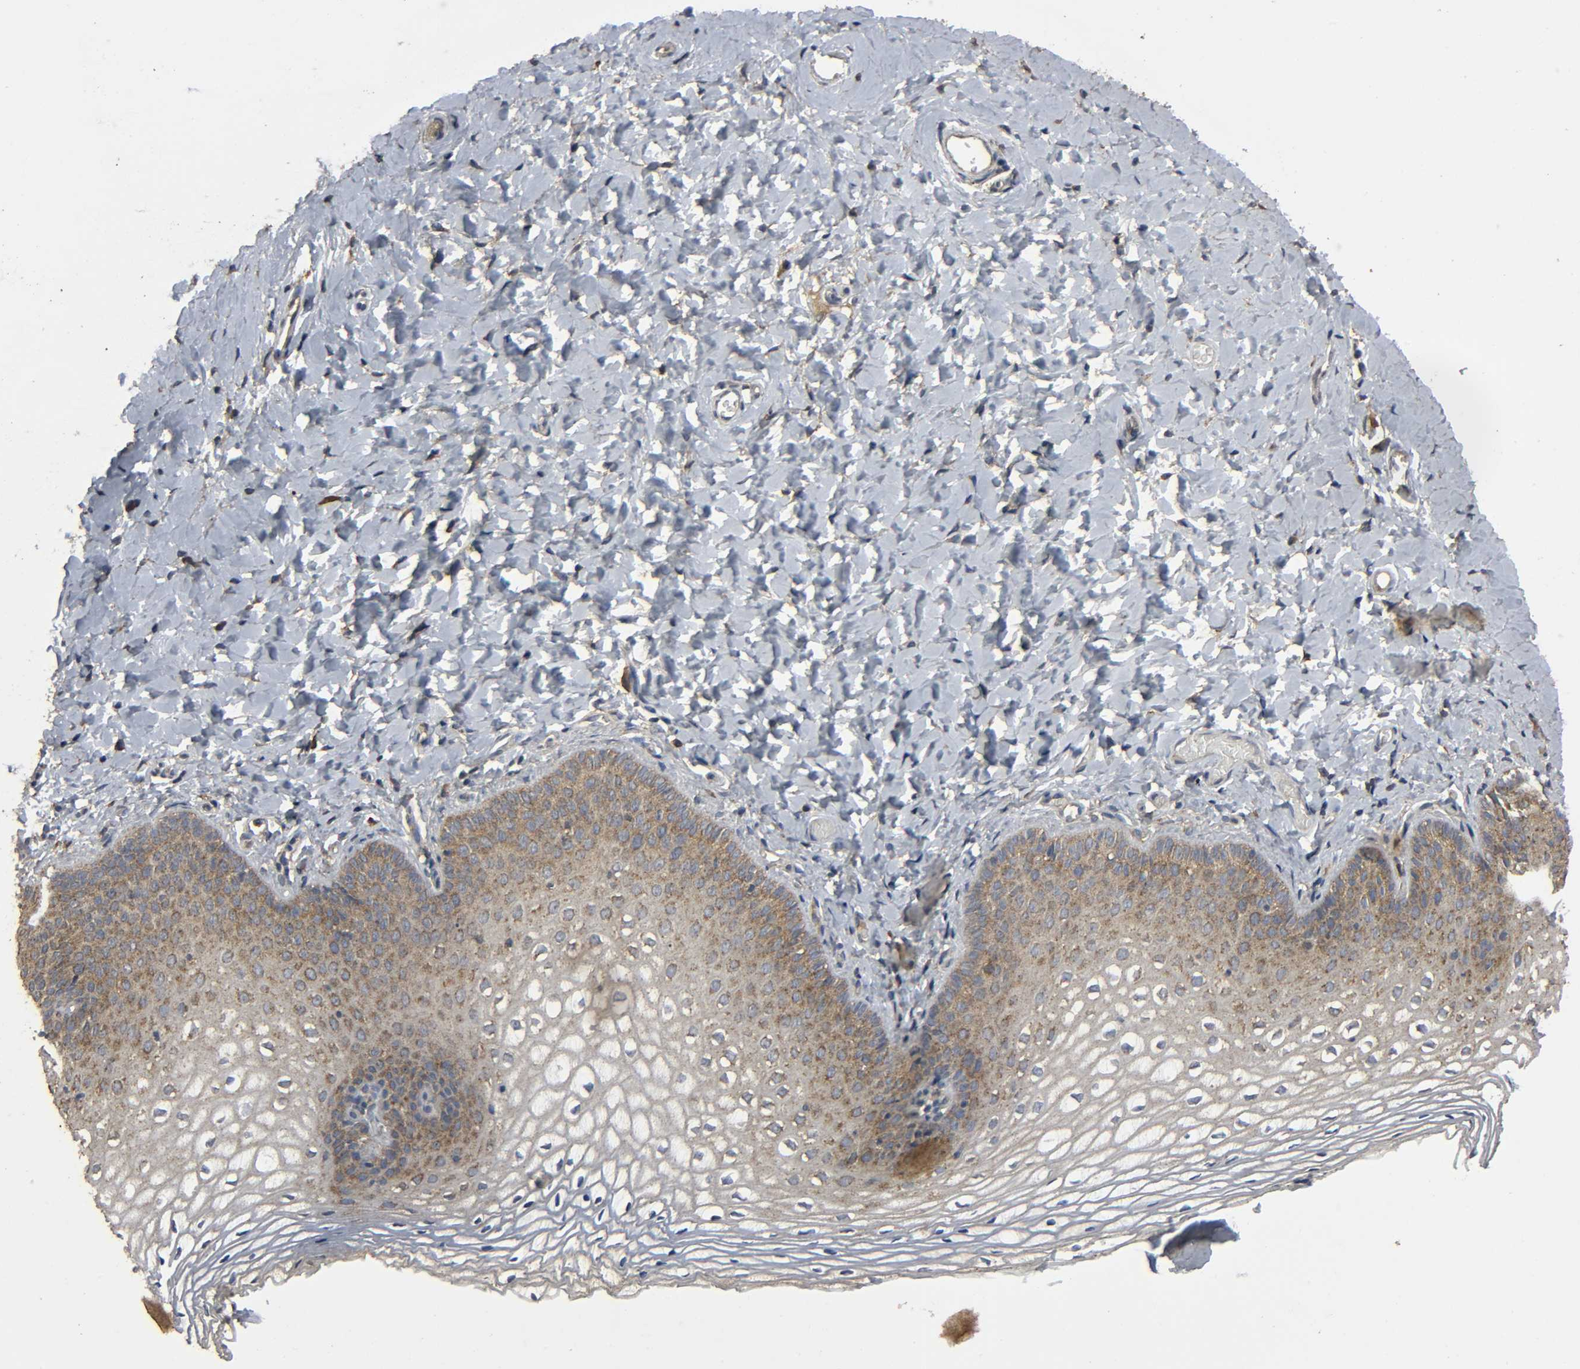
{"staining": {"intensity": "moderate", "quantity": "25%-75%", "location": "cytoplasmic/membranous"}, "tissue": "vagina", "cell_type": "Squamous epithelial cells", "image_type": "normal", "snomed": [{"axis": "morphology", "description": "Normal tissue, NOS"}, {"axis": "topography", "description": "Vagina"}], "caption": "Brown immunohistochemical staining in benign human vagina displays moderate cytoplasmic/membranous expression in approximately 25%-75% of squamous epithelial cells. The protein is stained brown, and the nuclei are stained in blue (DAB (3,3'-diaminobenzidine) IHC with brightfield microscopy, high magnification).", "gene": "DDX6", "patient": {"sex": "female", "age": 55}}